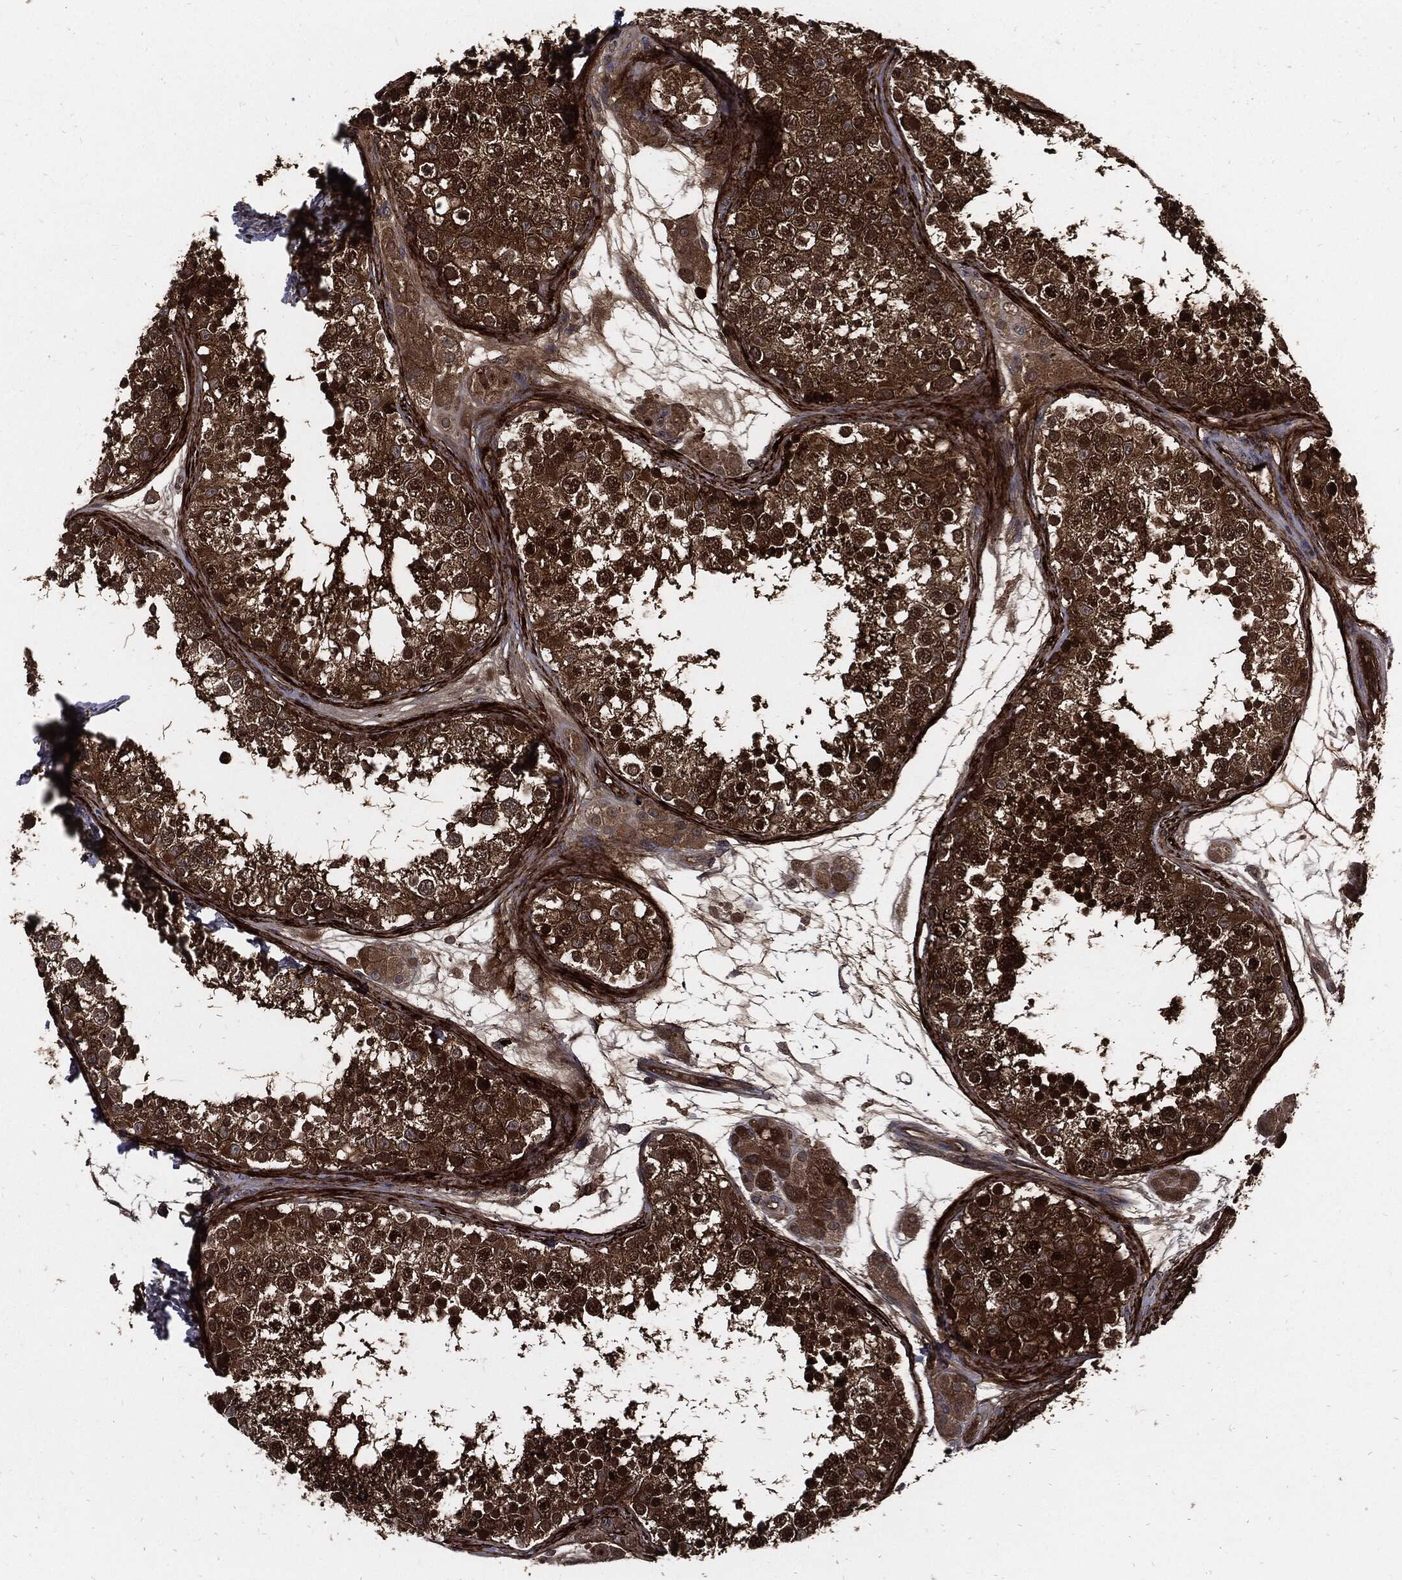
{"staining": {"intensity": "strong", "quantity": ">75%", "location": "cytoplasmic/membranous,nuclear"}, "tissue": "testis", "cell_type": "Cells in seminiferous ducts", "image_type": "normal", "snomed": [{"axis": "morphology", "description": "Normal tissue, NOS"}, {"axis": "topography", "description": "Testis"}], "caption": "Testis stained with DAB (3,3'-diaminobenzidine) IHC demonstrates high levels of strong cytoplasmic/membranous,nuclear expression in approximately >75% of cells in seminiferous ducts.", "gene": "CLU", "patient": {"sex": "male", "age": 41}}